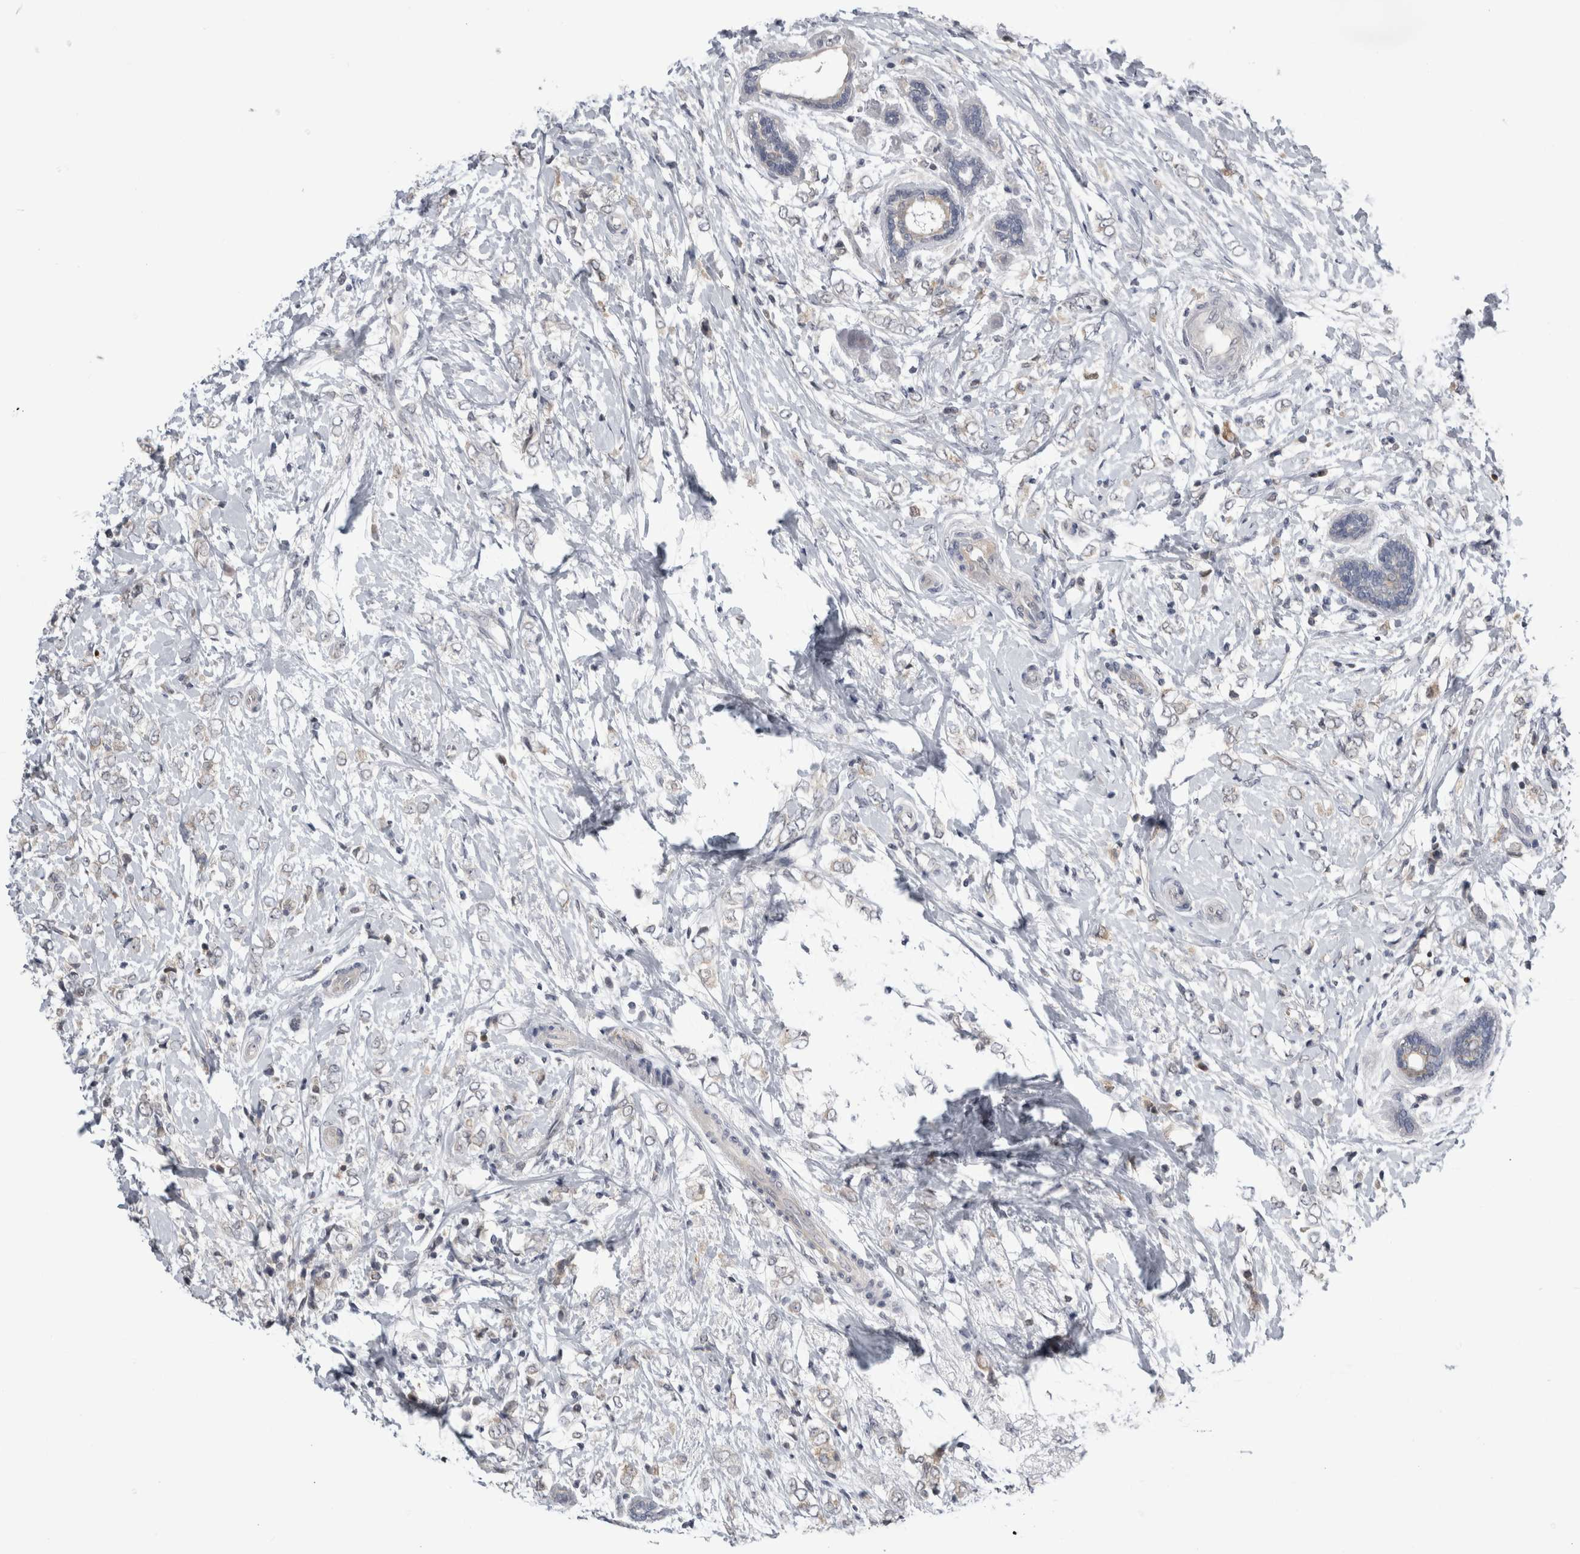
{"staining": {"intensity": "negative", "quantity": "none", "location": "none"}, "tissue": "breast cancer", "cell_type": "Tumor cells", "image_type": "cancer", "snomed": [{"axis": "morphology", "description": "Normal tissue, NOS"}, {"axis": "morphology", "description": "Lobular carcinoma"}, {"axis": "topography", "description": "Breast"}], "caption": "There is no significant positivity in tumor cells of breast cancer.", "gene": "PSMB2", "patient": {"sex": "female", "age": 47}}